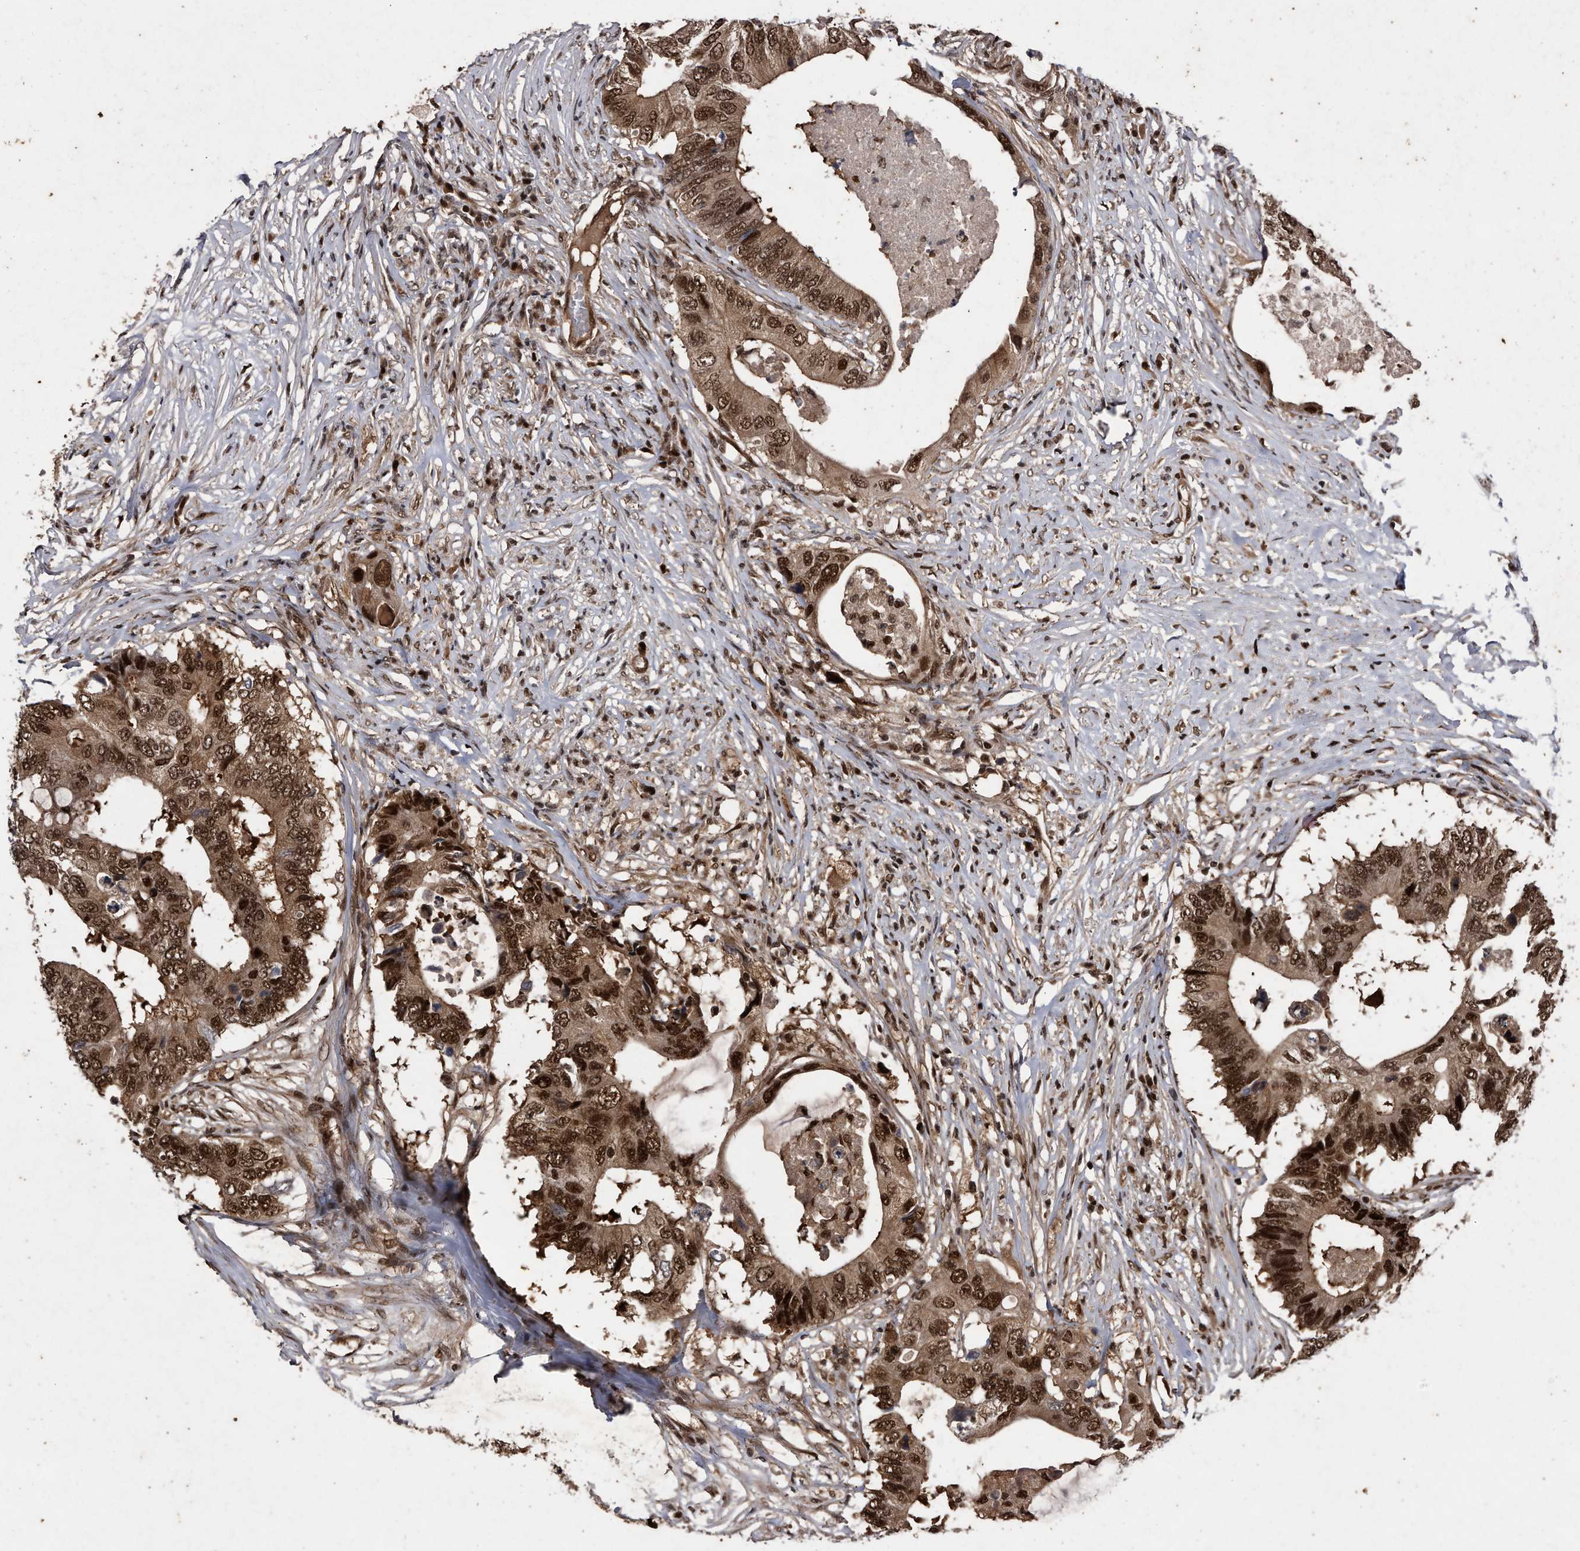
{"staining": {"intensity": "strong", "quantity": ">75%", "location": "cytoplasmic/membranous,nuclear"}, "tissue": "colorectal cancer", "cell_type": "Tumor cells", "image_type": "cancer", "snomed": [{"axis": "morphology", "description": "Adenocarcinoma, NOS"}, {"axis": "topography", "description": "Colon"}], "caption": "A photomicrograph of human colorectal cancer stained for a protein demonstrates strong cytoplasmic/membranous and nuclear brown staining in tumor cells. Immunohistochemistry stains the protein of interest in brown and the nuclei are stained blue.", "gene": "RAD23B", "patient": {"sex": "male", "age": 71}}